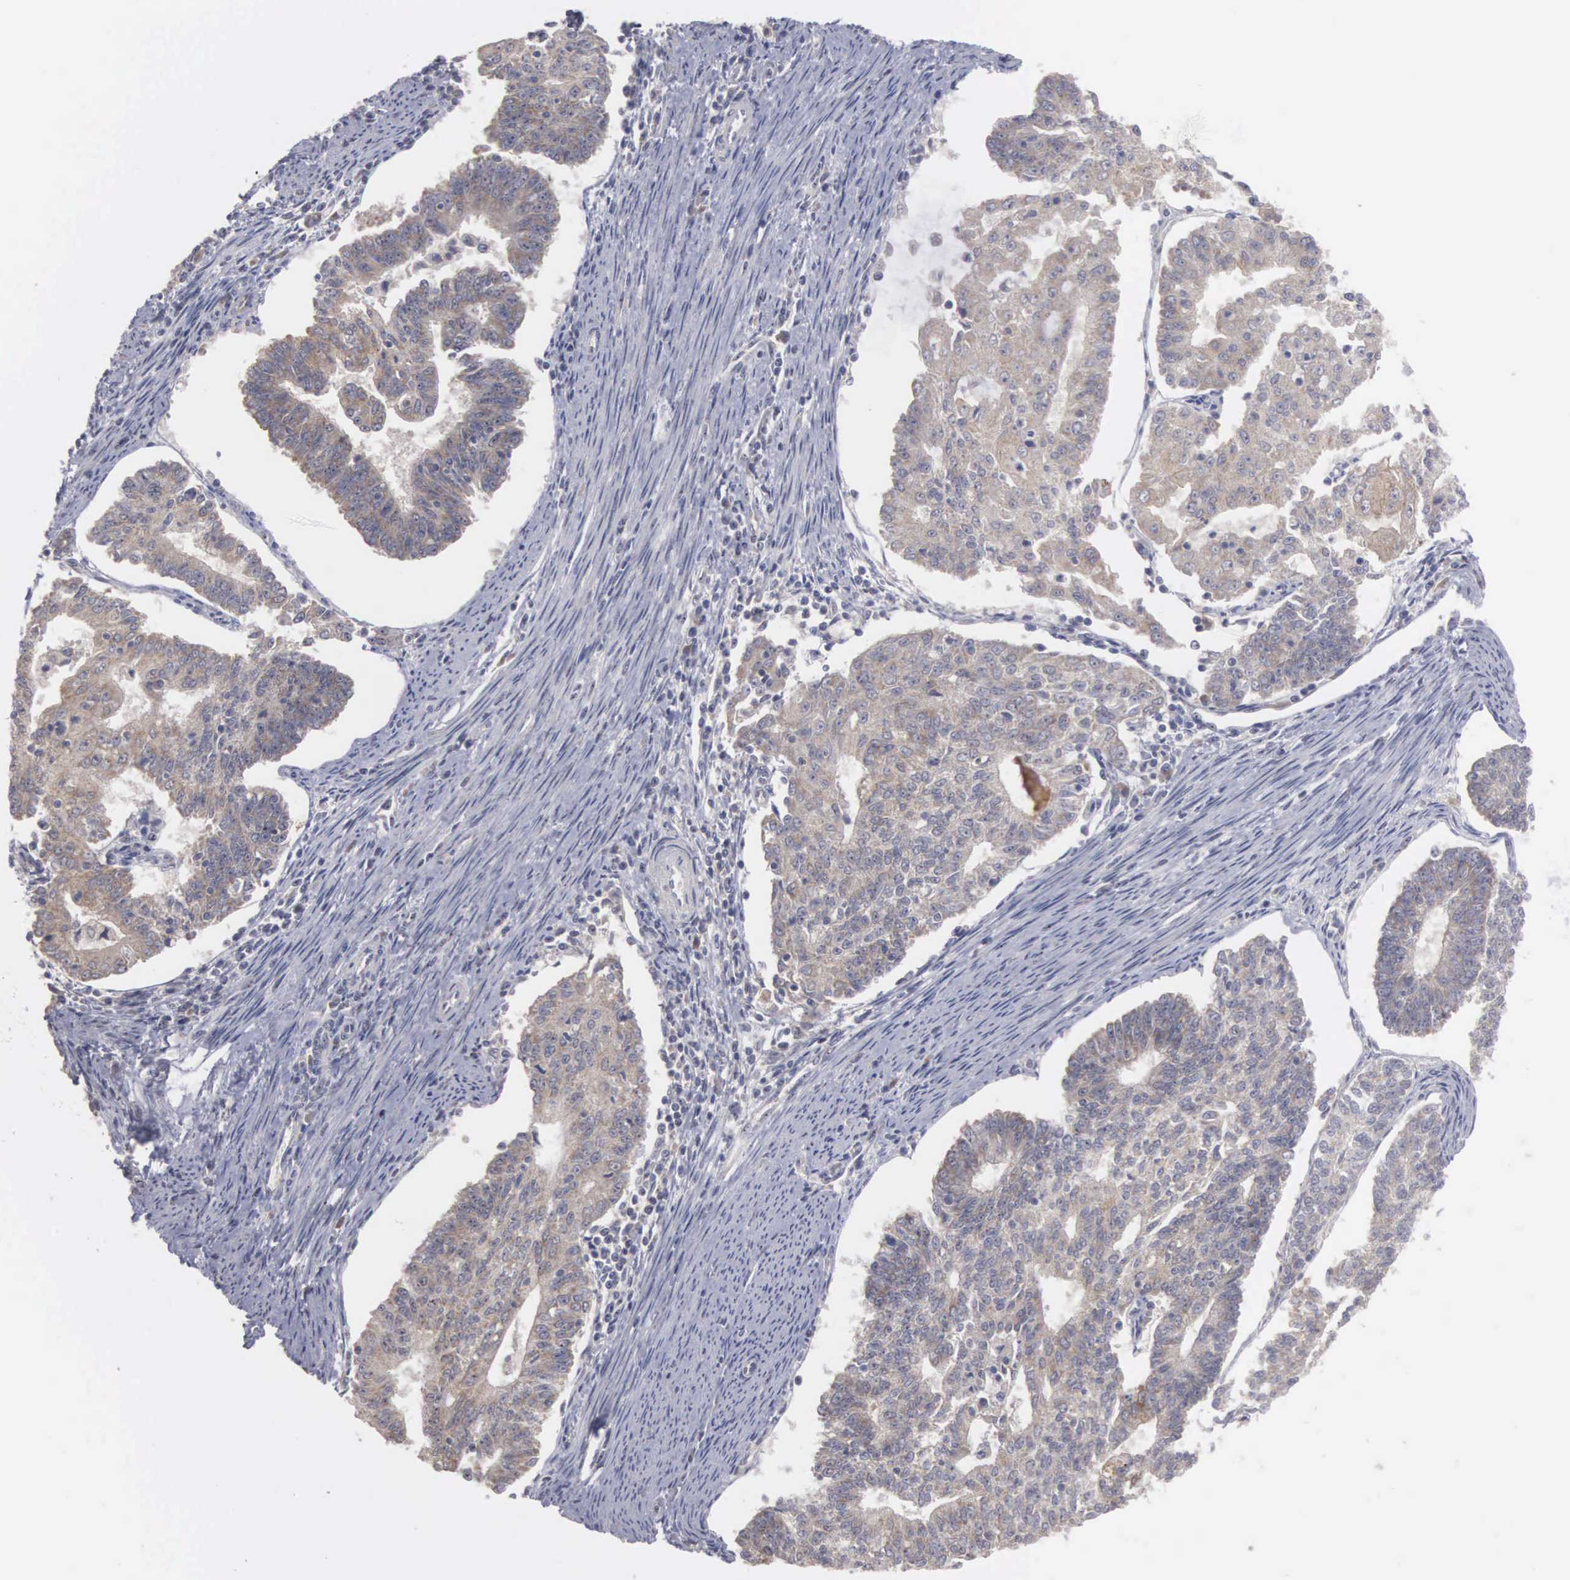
{"staining": {"intensity": "moderate", "quantity": ">75%", "location": "cytoplasmic/membranous"}, "tissue": "endometrial cancer", "cell_type": "Tumor cells", "image_type": "cancer", "snomed": [{"axis": "morphology", "description": "Adenocarcinoma, NOS"}, {"axis": "topography", "description": "Endometrium"}], "caption": "Immunohistochemistry histopathology image of neoplastic tissue: endometrial cancer stained using IHC displays medium levels of moderate protein expression localized specifically in the cytoplasmic/membranous of tumor cells, appearing as a cytoplasmic/membranous brown color.", "gene": "AMN", "patient": {"sex": "female", "age": 56}}